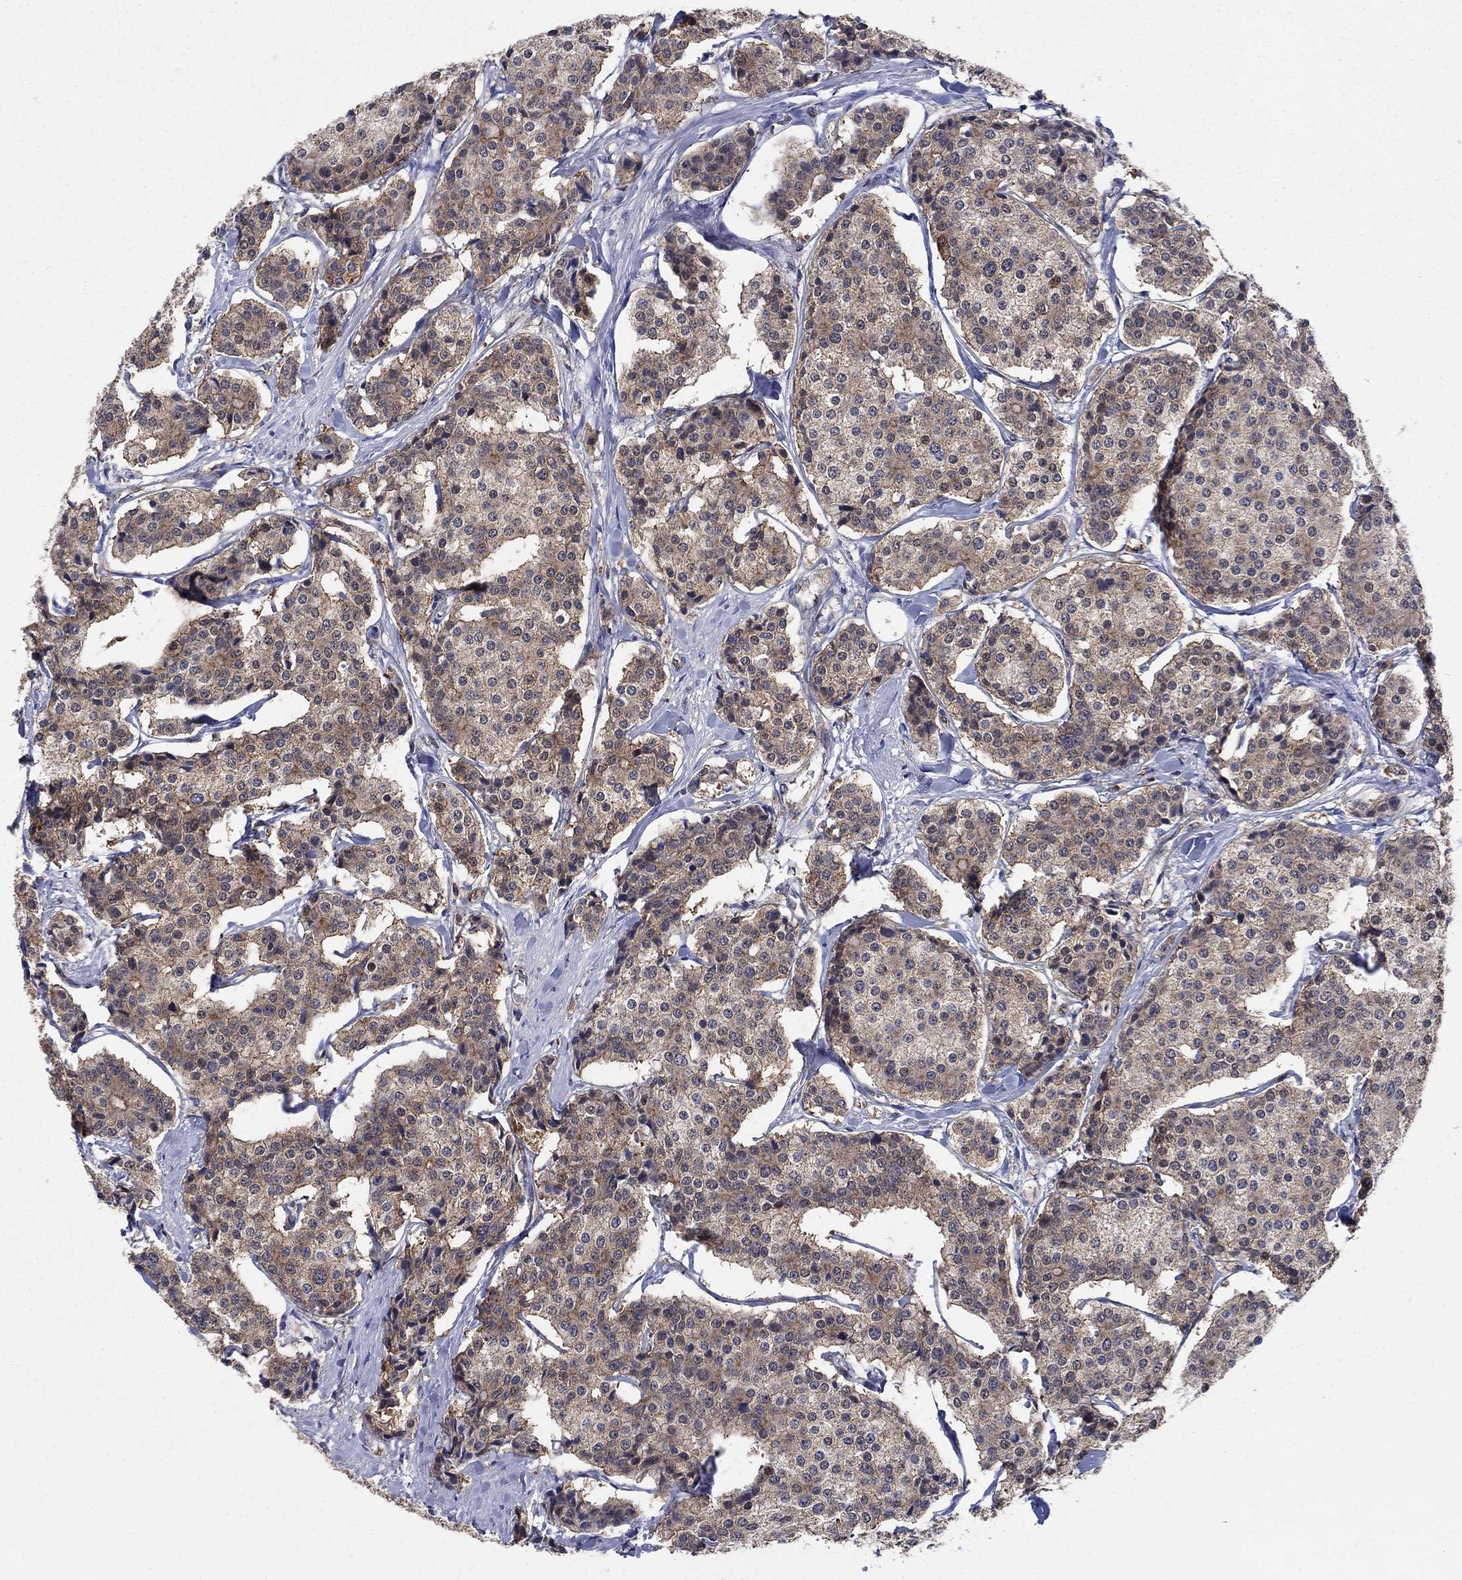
{"staining": {"intensity": "weak", "quantity": "25%-75%", "location": "cytoplasmic/membranous"}, "tissue": "carcinoid", "cell_type": "Tumor cells", "image_type": "cancer", "snomed": [{"axis": "morphology", "description": "Carcinoid, malignant, NOS"}, {"axis": "topography", "description": "Small intestine"}], "caption": "Immunohistochemistry (IHC) (DAB (3,3'-diaminobenzidine)) staining of carcinoid (malignant) displays weak cytoplasmic/membranous protein positivity in about 25%-75% of tumor cells. Using DAB (brown) and hematoxylin (blue) stains, captured at high magnification using brightfield microscopy.", "gene": "AGFG2", "patient": {"sex": "female", "age": 65}}